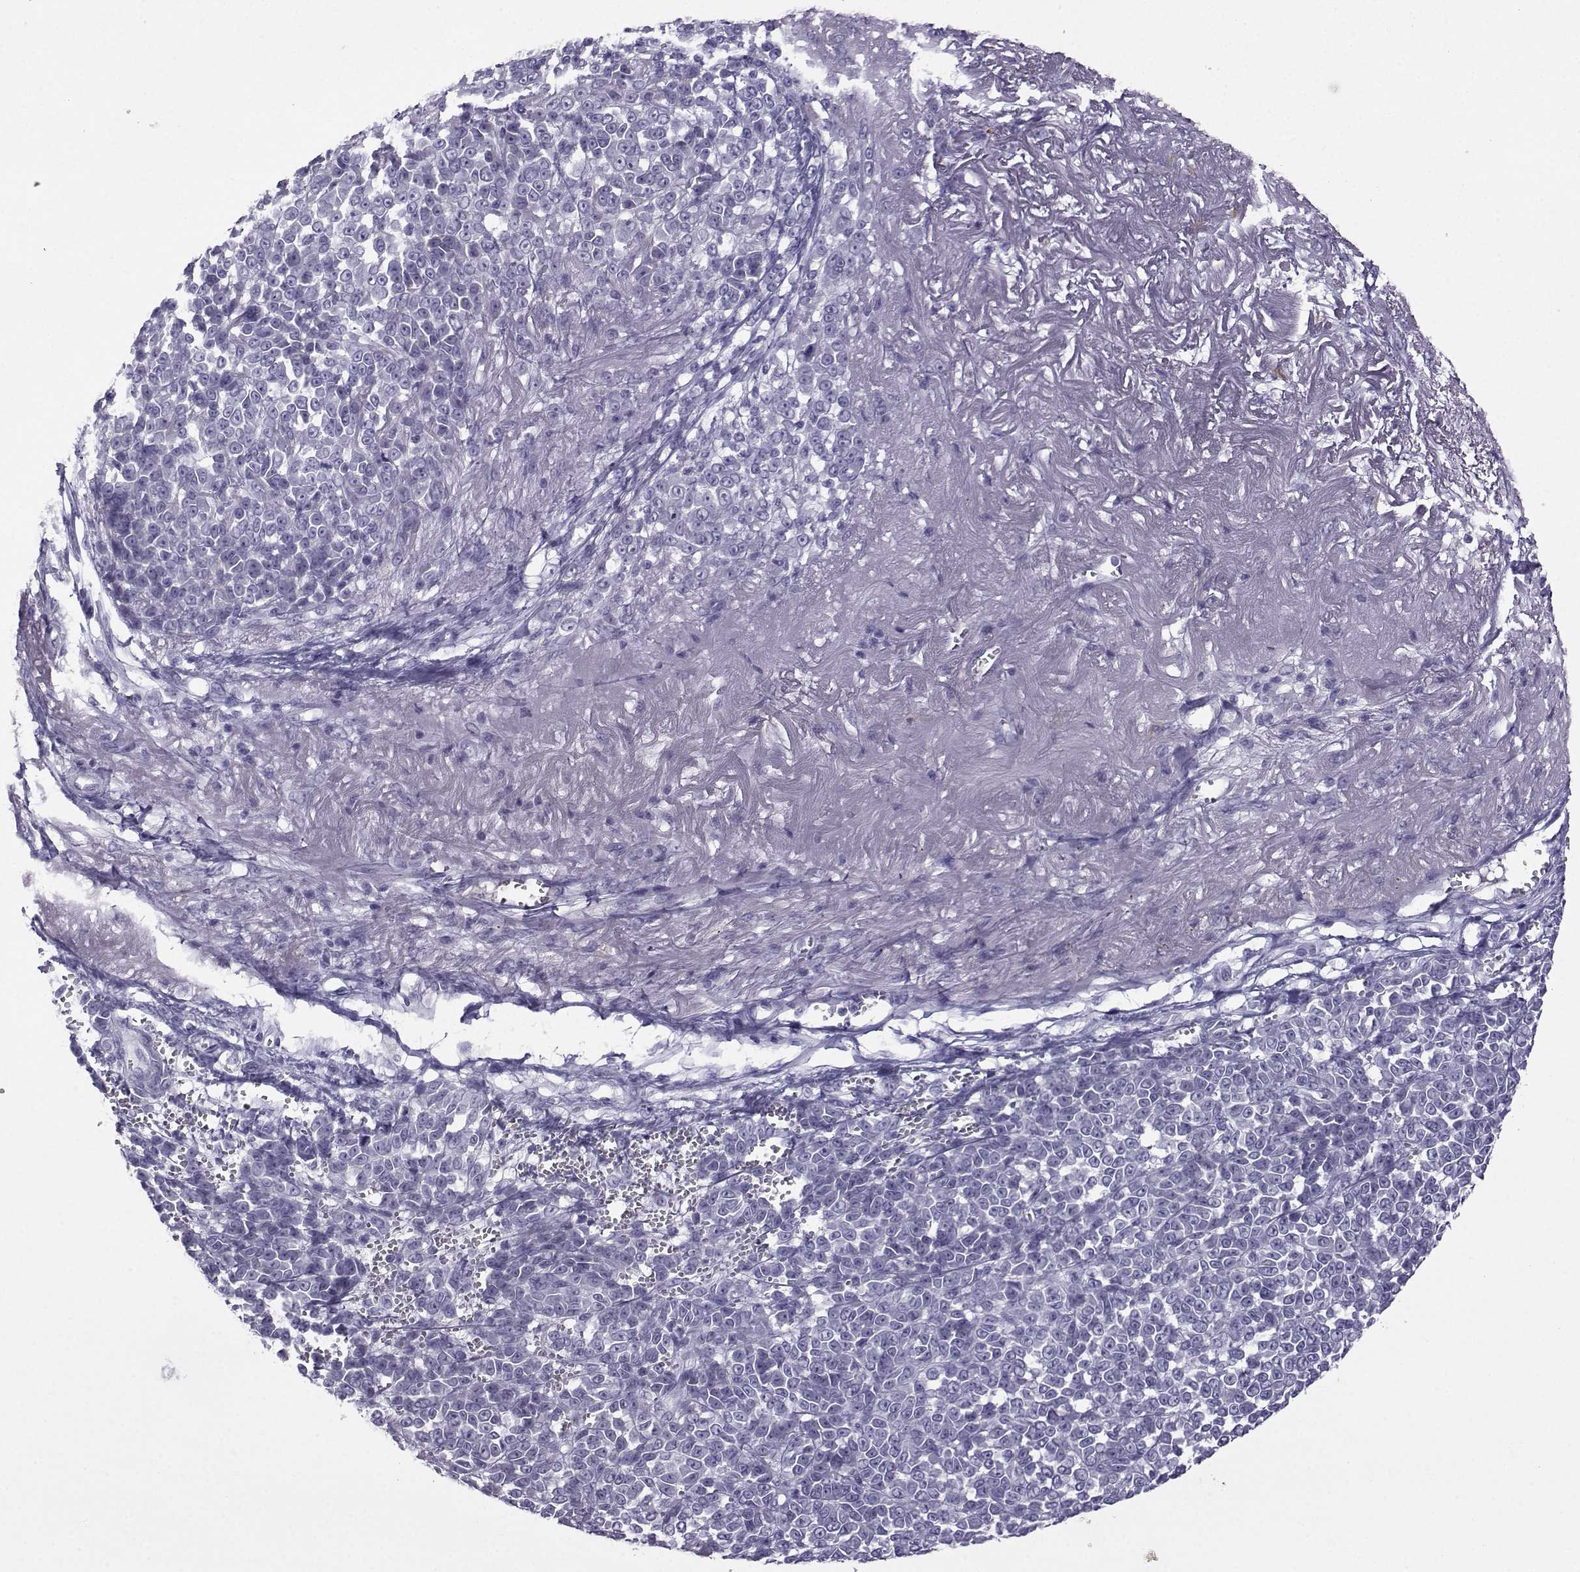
{"staining": {"intensity": "negative", "quantity": "none", "location": "none"}, "tissue": "melanoma", "cell_type": "Tumor cells", "image_type": "cancer", "snomed": [{"axis": "morphology", "description": "Malignant melanoma, NOS"}, {"axis": "topography", "description": "Skin"}], "caption": "The image displays no staining of tumor cells in melanoma. The staining is performed using DAB (3,3'-diaminobenzidine) brown chromogen with nuclei counter-stained in using hematoxylin.", "gene": "ARMC2", "patient": {"sex": "female", "age": 95}}